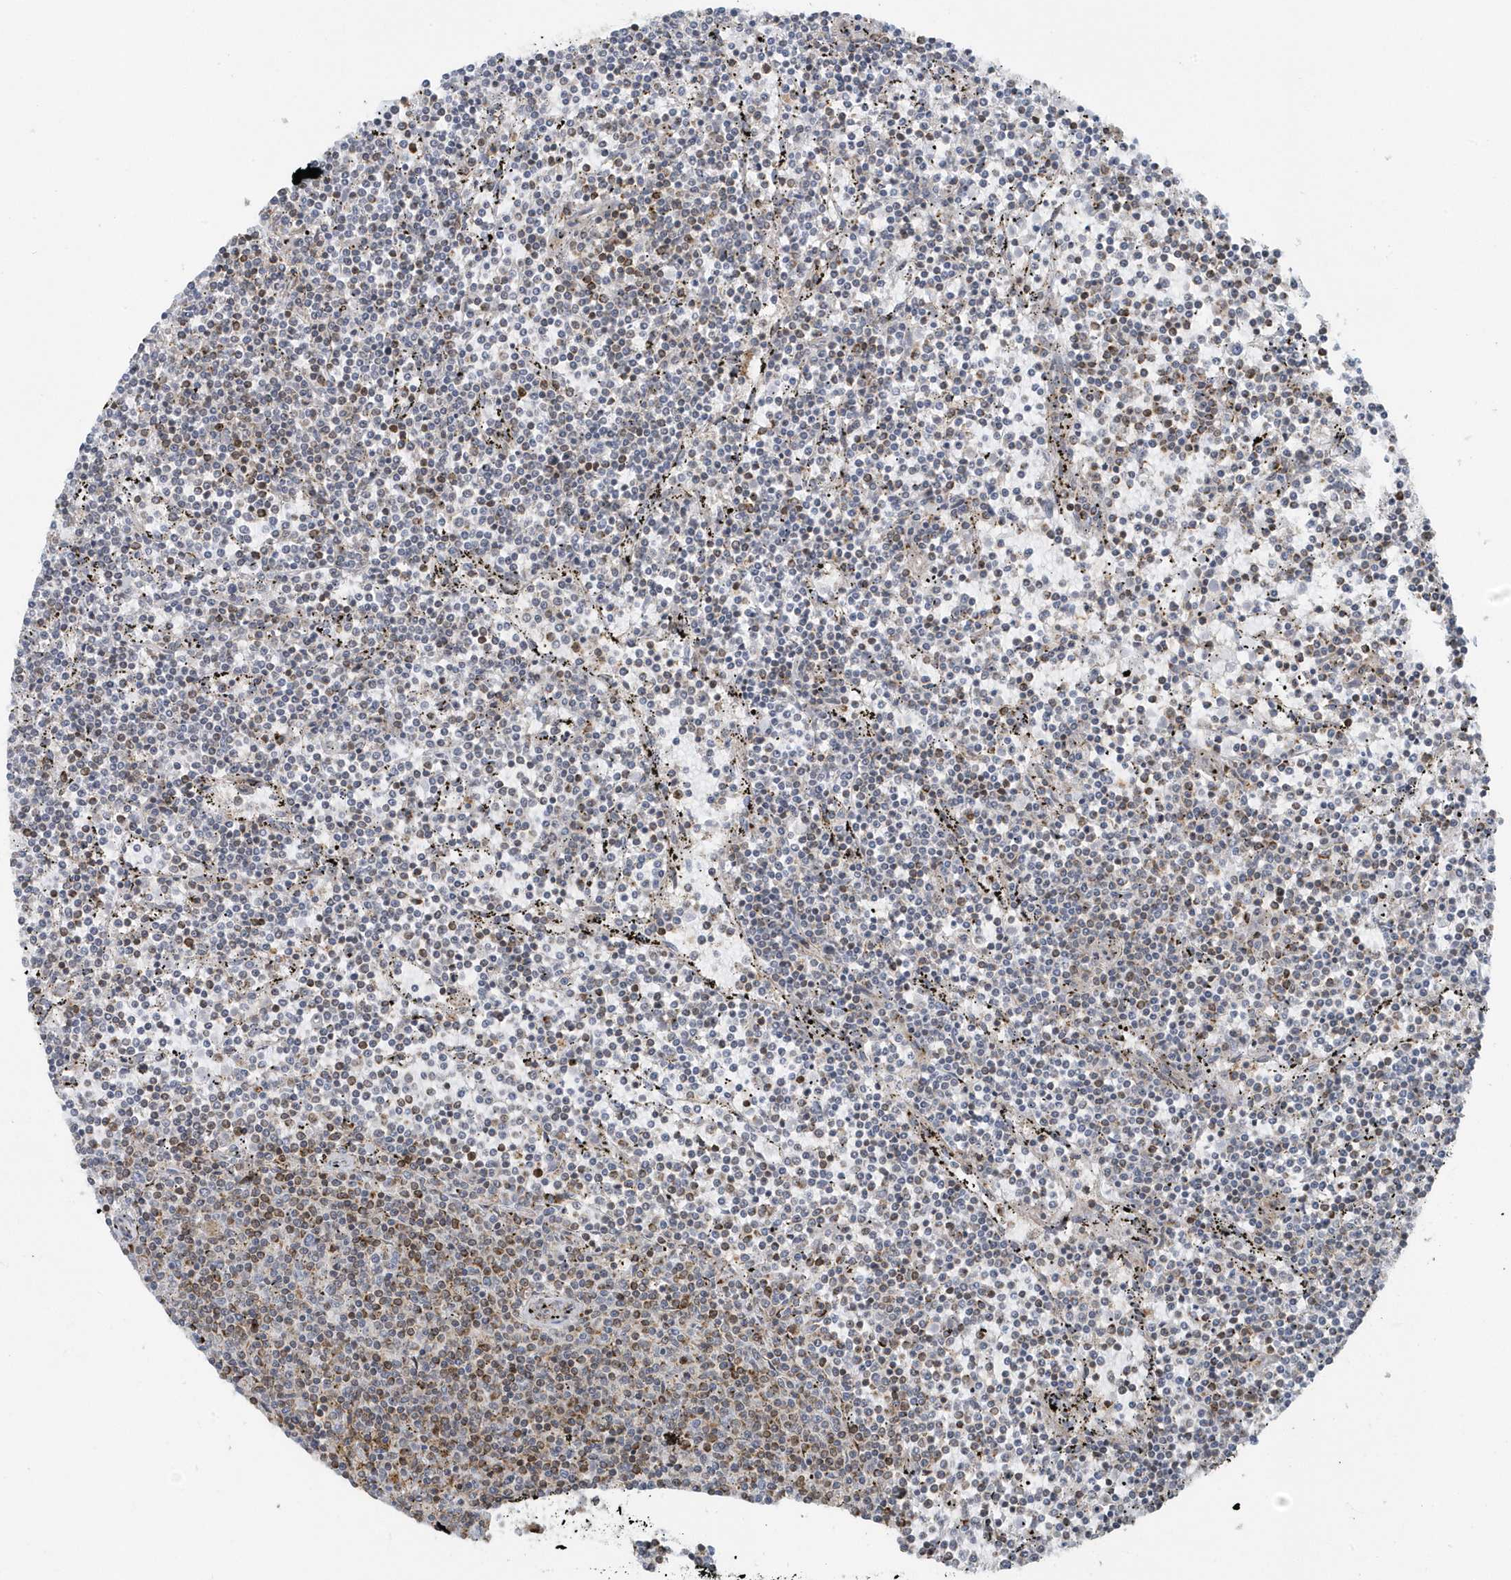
{"staining": {"intensity": "negative", "quantity": "none", "location": "none"}, "tissue": "lymphoma", "cell_type": "Tumor cells", "image_type": "cancer", "snomed": [{"axis": "morphology", "description": "Malignant lymphoma, non-Hodgkin's type, Low grade"}, {"axis": "topography", "description": "Spleen"}], "caption": "A histopathology image of lymphoma stained for a protein reveals no brown staining in tumor cells. (Stains: DAB immunohistochemistry (IHC) with hematoxylin counter stain, Microscopy: brightfield microscopy at high magnification).", "gene": "CACNB2", "patient": {"sex": "female", "age": 50}}